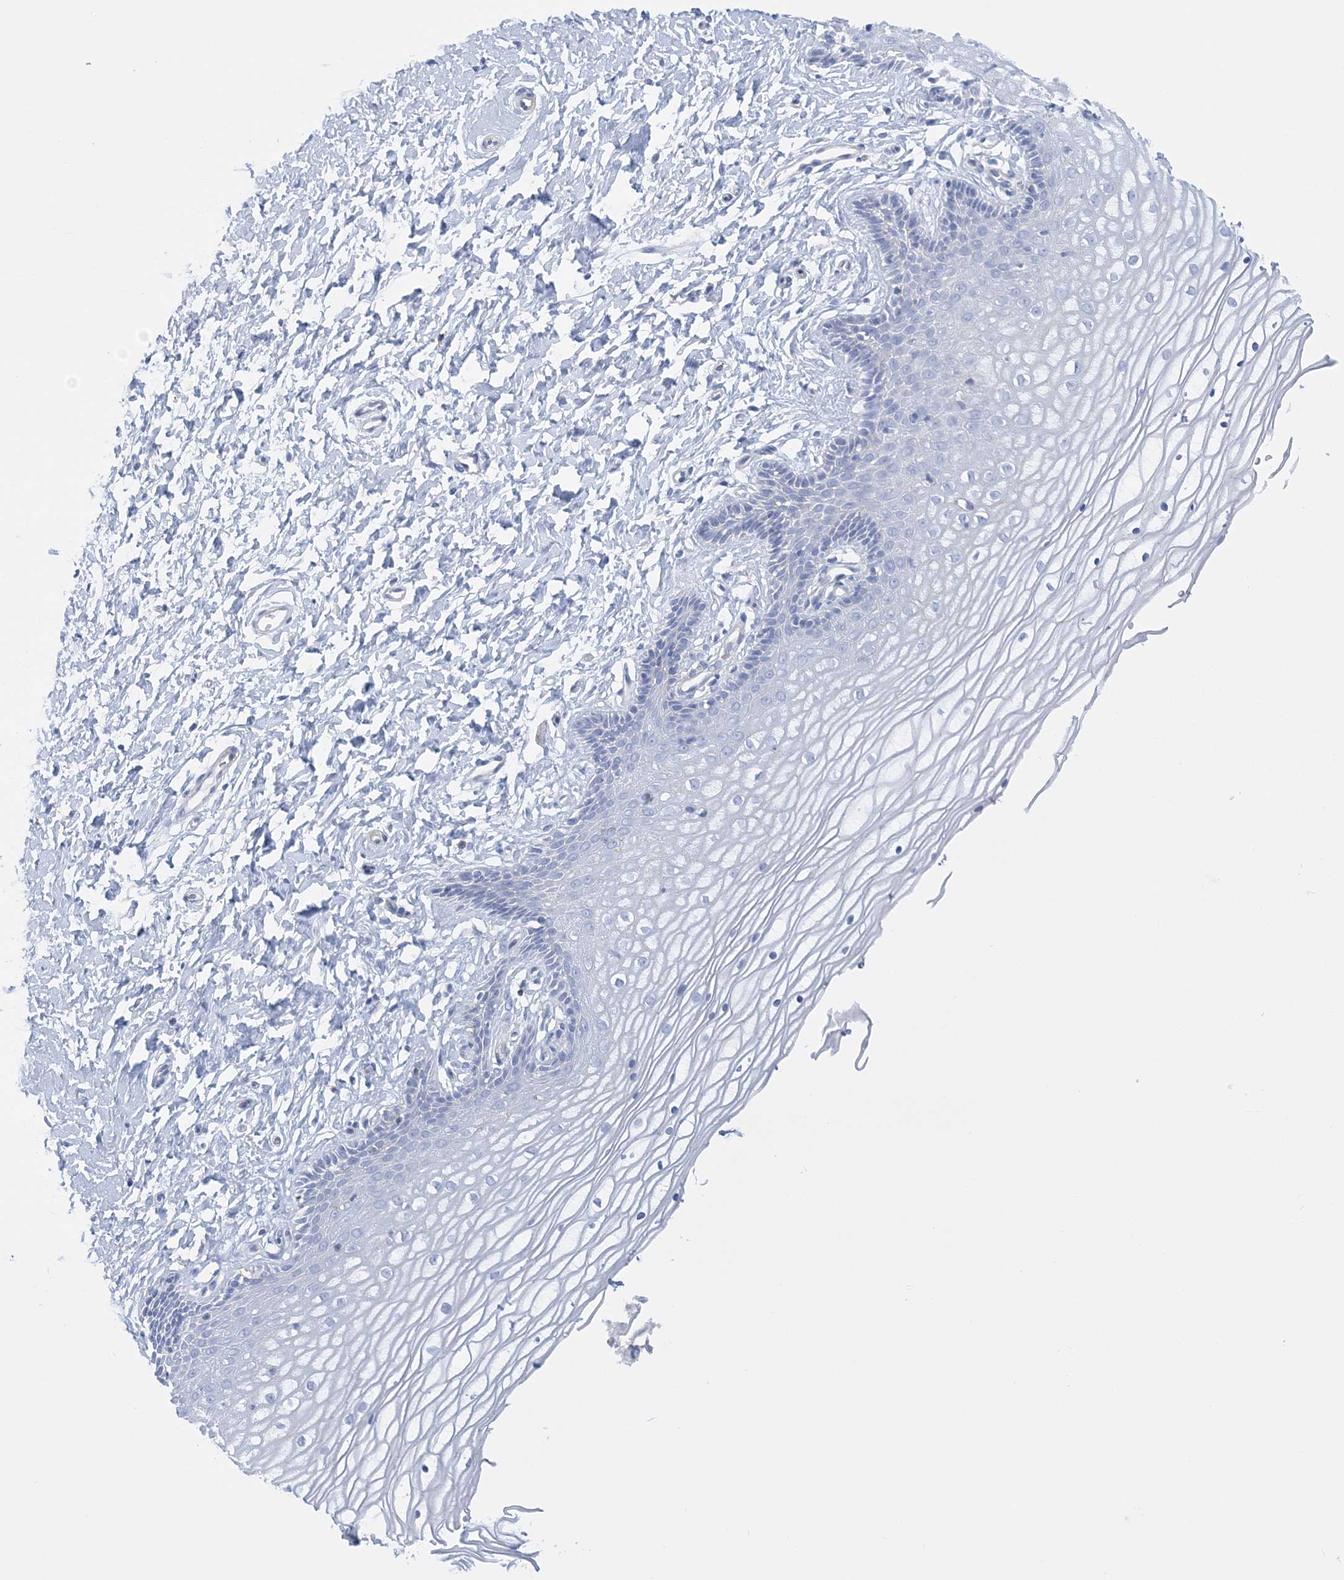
{"staining": {"intensity": "negative", "quantity": "none", "location": "none"}, "tissue": "vagina", "cell_type": "Squamous epithelial cells", "image_type": "normal", "snomed": [{"axis": "morphology", "description": "Normal tissue, NOS"}, {"axis": "topography", "description": "Vagina"}, {"axis": "topography", "description": "Cervix"}], "caption": "DAB immunohistochemical staining of normal human vagina shows no significant expression in squamous epithelial cells.", "gene": "C11orf21", "patient": {"sex": "female", "age": 40}}